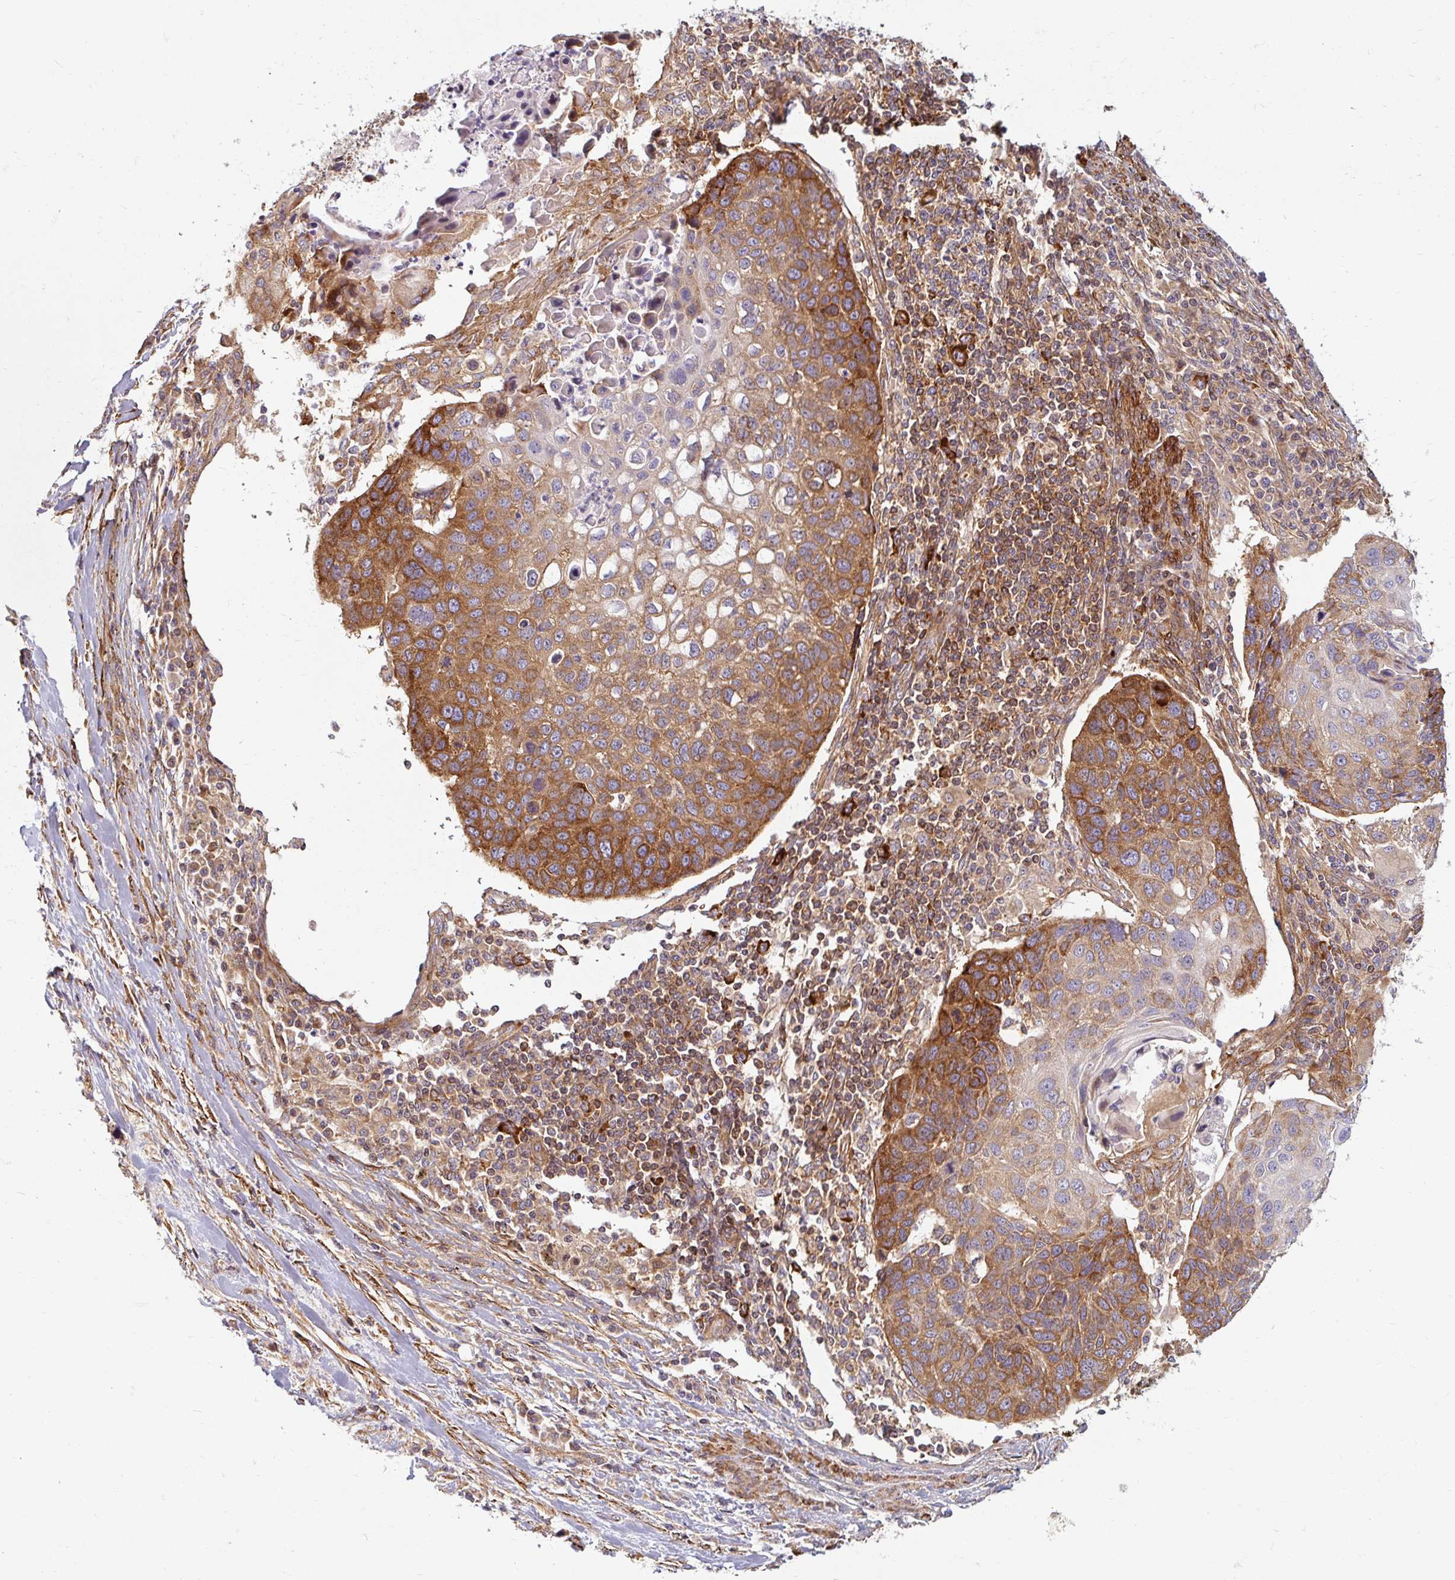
{"staining": {"intensity": "strong", "quantity": ">75%", "location": "cytoplasmic/membranous"}, "tissue": "lung cancer", "cell_type": "Tumor cells", "image_type": "cancer", "snomed": [{"axis": "morphology", "description": "Squamous cell carcinoma, NOS"}, {"axis": "topography", "description": "Lymph node"}, {"axis": "topography", "description": "Lung"}], "caption": "This is an image of immunohistochemistry staining of lung cancer, which shows strong staining in the cytoplasmic/membranous of tumor cells.", "gene": "BTF3", "patient": {"sex": "male", "age": 61}}